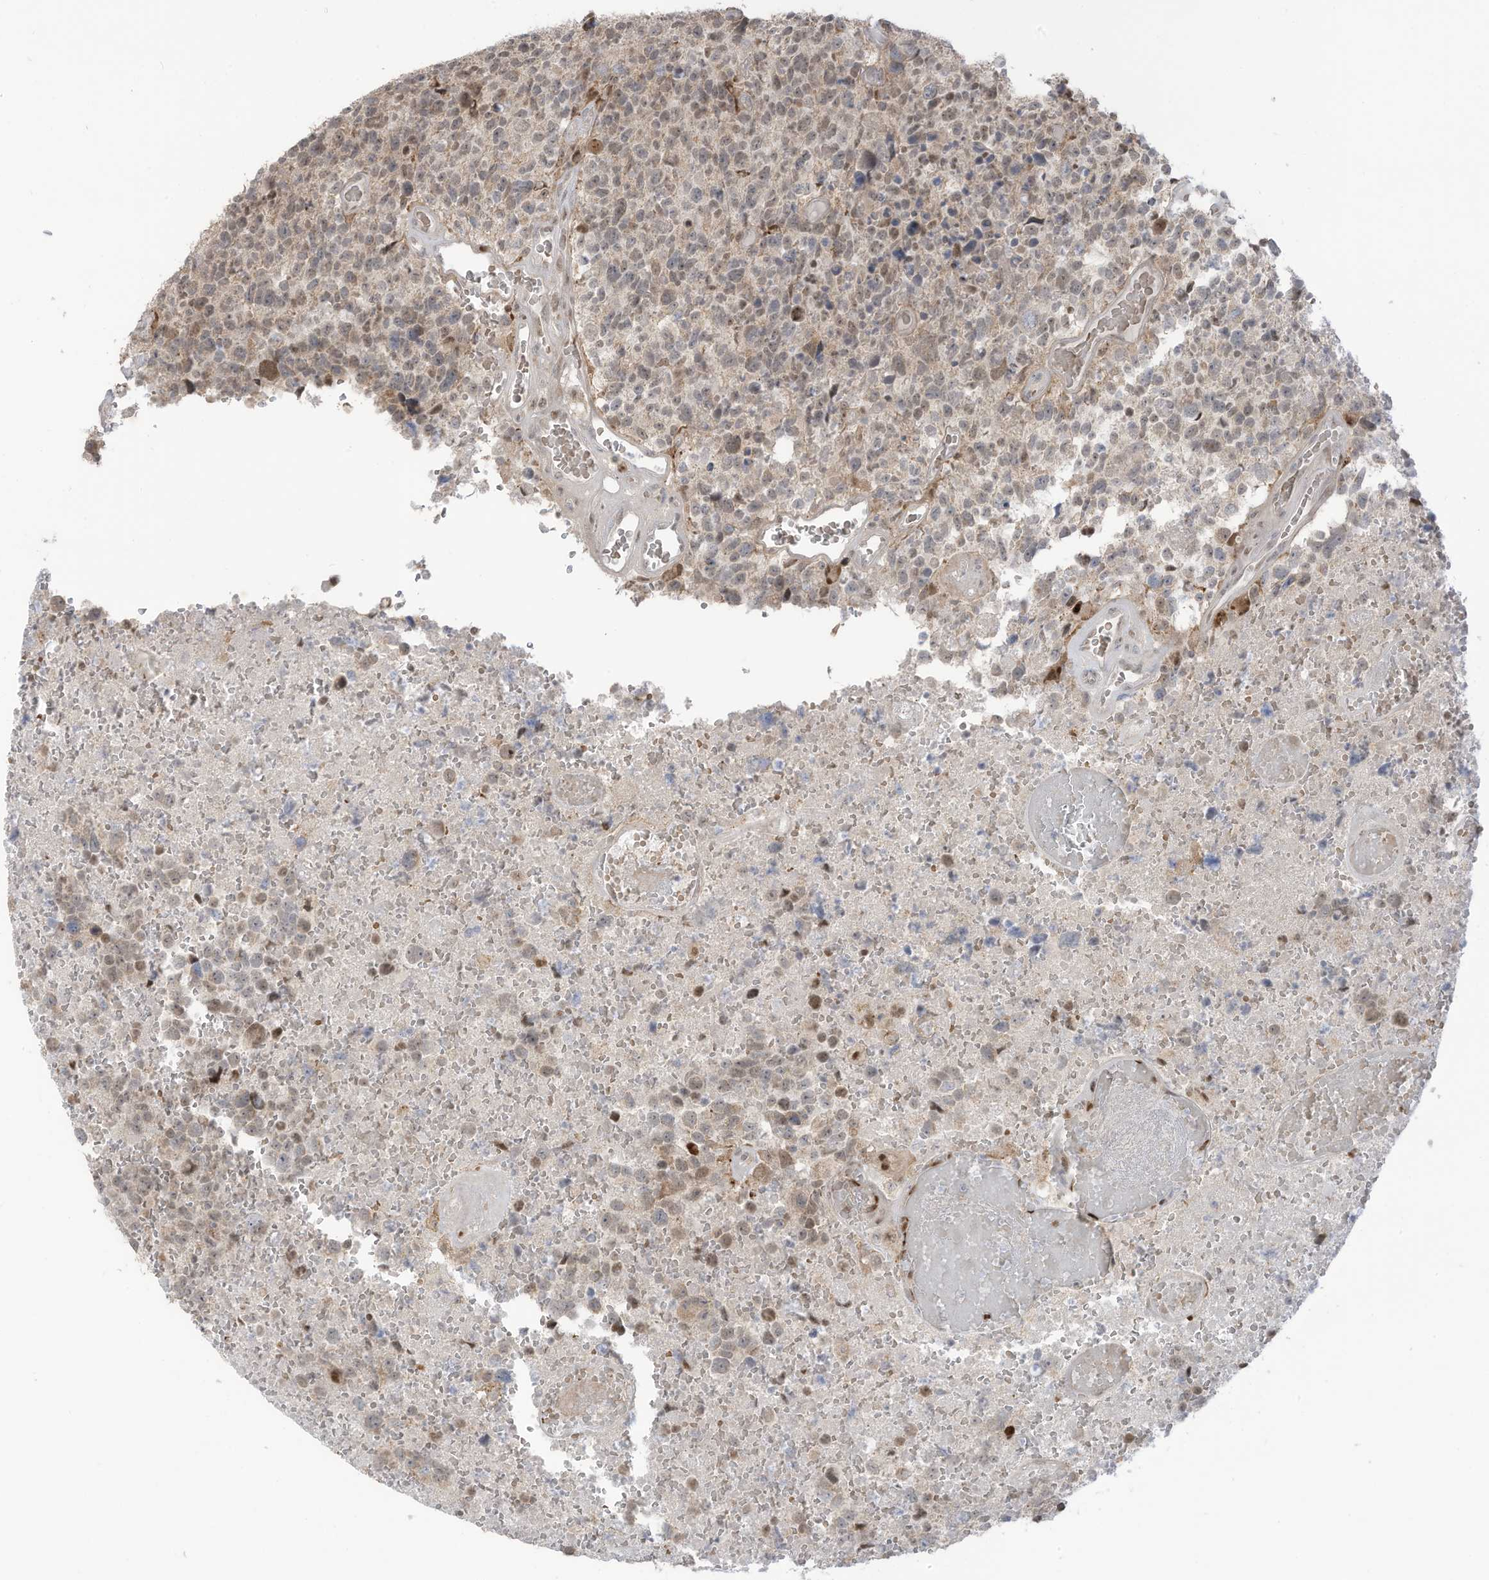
{"staining": {"intensity": "weak", "quantity": "25%-75%", "location": "cytoplasmic/membranous"}, "tissue": "glioma", "cell_type": "Tumor cells", "image_type": "cancer", "snomed": [{"axis": "morphology", "description": "Glioma, malignant, High grade"}, {"axis": "topography", "description": "Brain"}], "caption": "The immunohistochemical stain labels weak cytoplasmic/membranous staining in tumor cells of glioma tissue.", "gene": "ZCWPW2", "patient": {"sex": "male", "age": 69}}